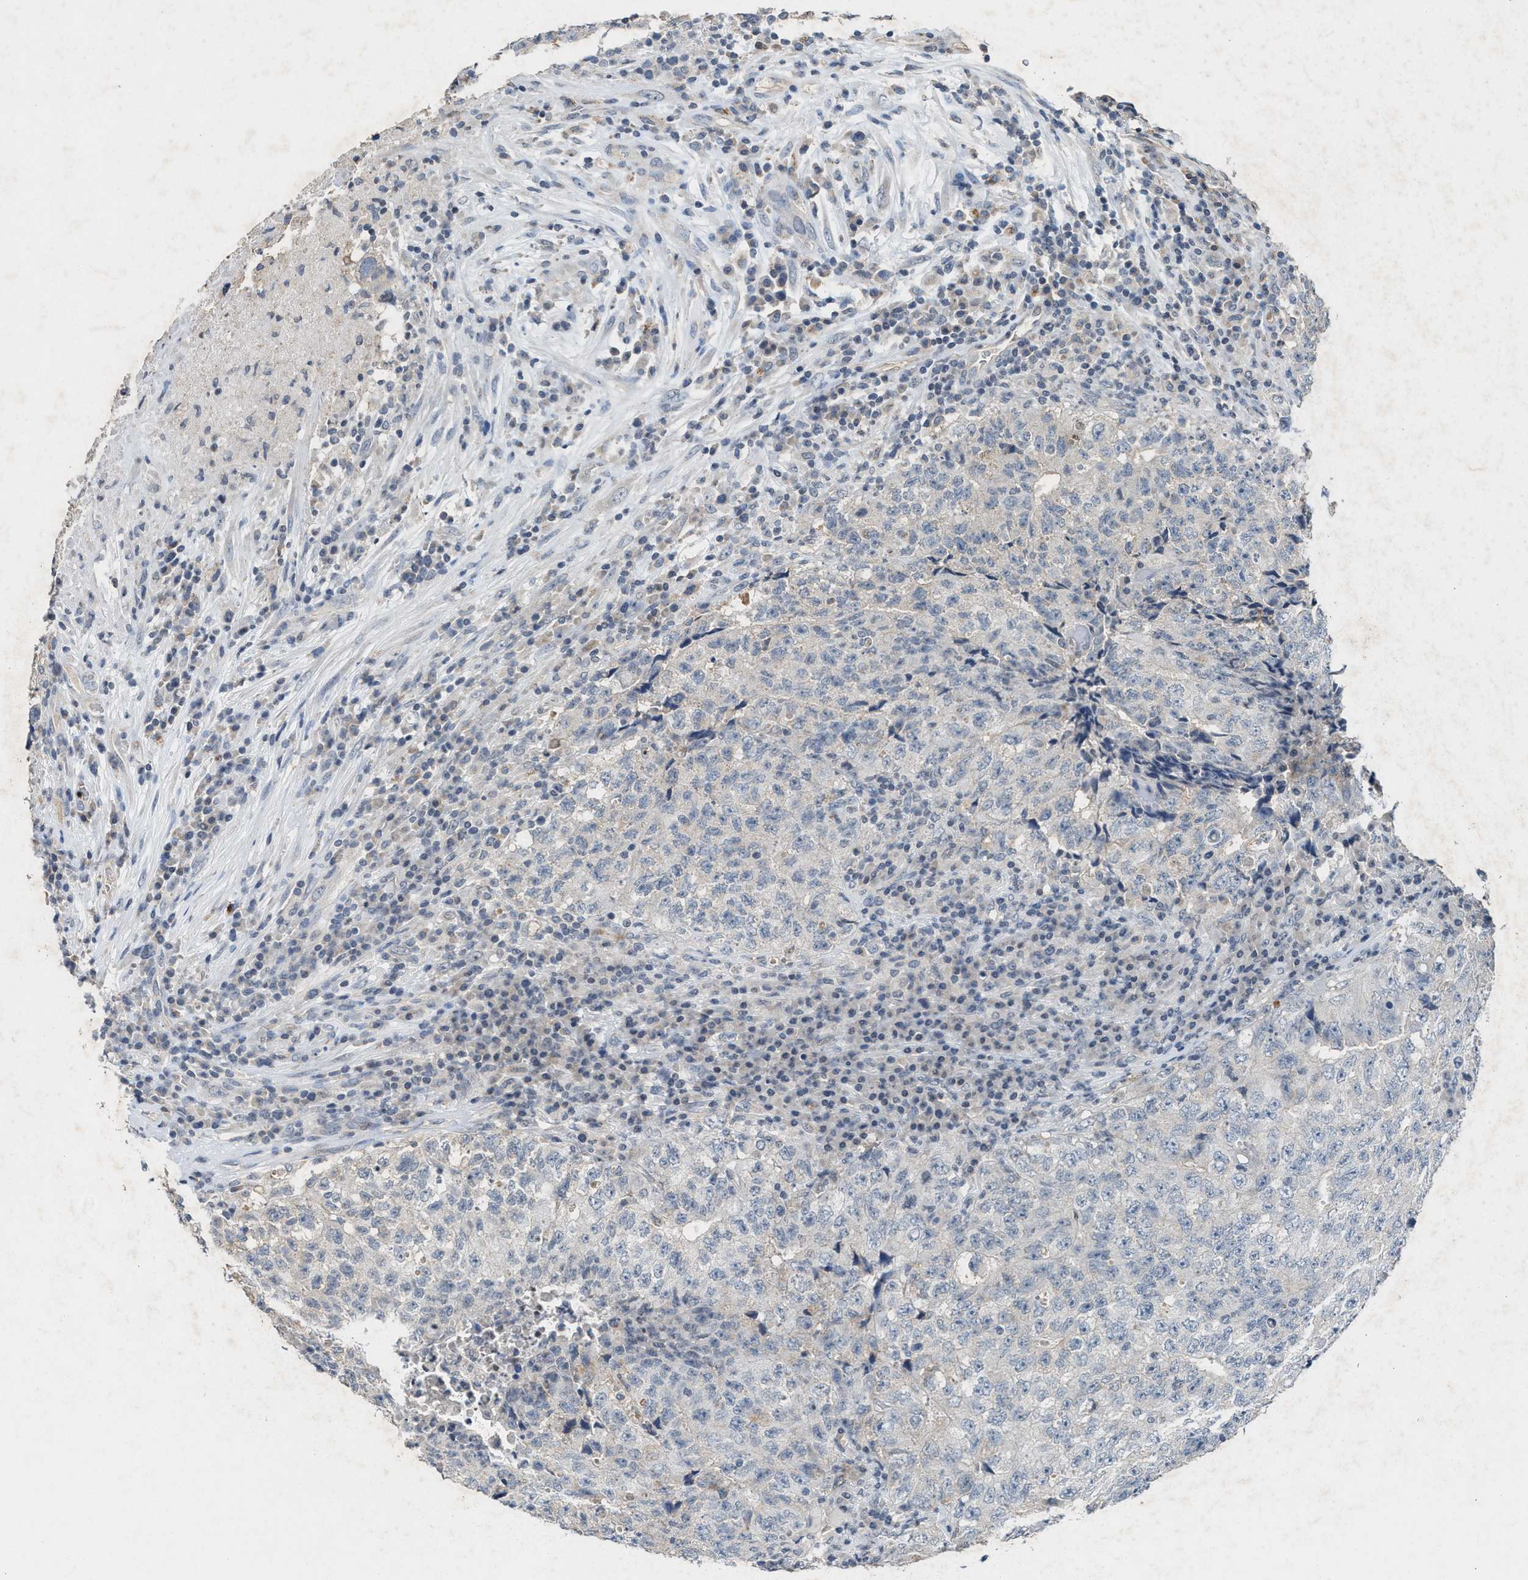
{"staining": {"intensity": "negative", "quantity": "none", "location": "none"}, "tissue": "testis cancer", "cell_type": "Tumor cells", "image_type": "cancer", "snomed": [{"axis": "morphology", "description": "Necrosis, NOS"}, {"axis": "morphology", "description": "Carcinoma, Embryonal, NOS"}, {"axis": "topography", "description": "Testis"}], "caption": "Immunohistochemistry (IHC) of embryonal carcinoma (testis) exhibits no positivity in tumor cells. Nuclei are stained in blue.", "gene": "SLC5A5", "patient": {"sex": "male", "age": 19}}